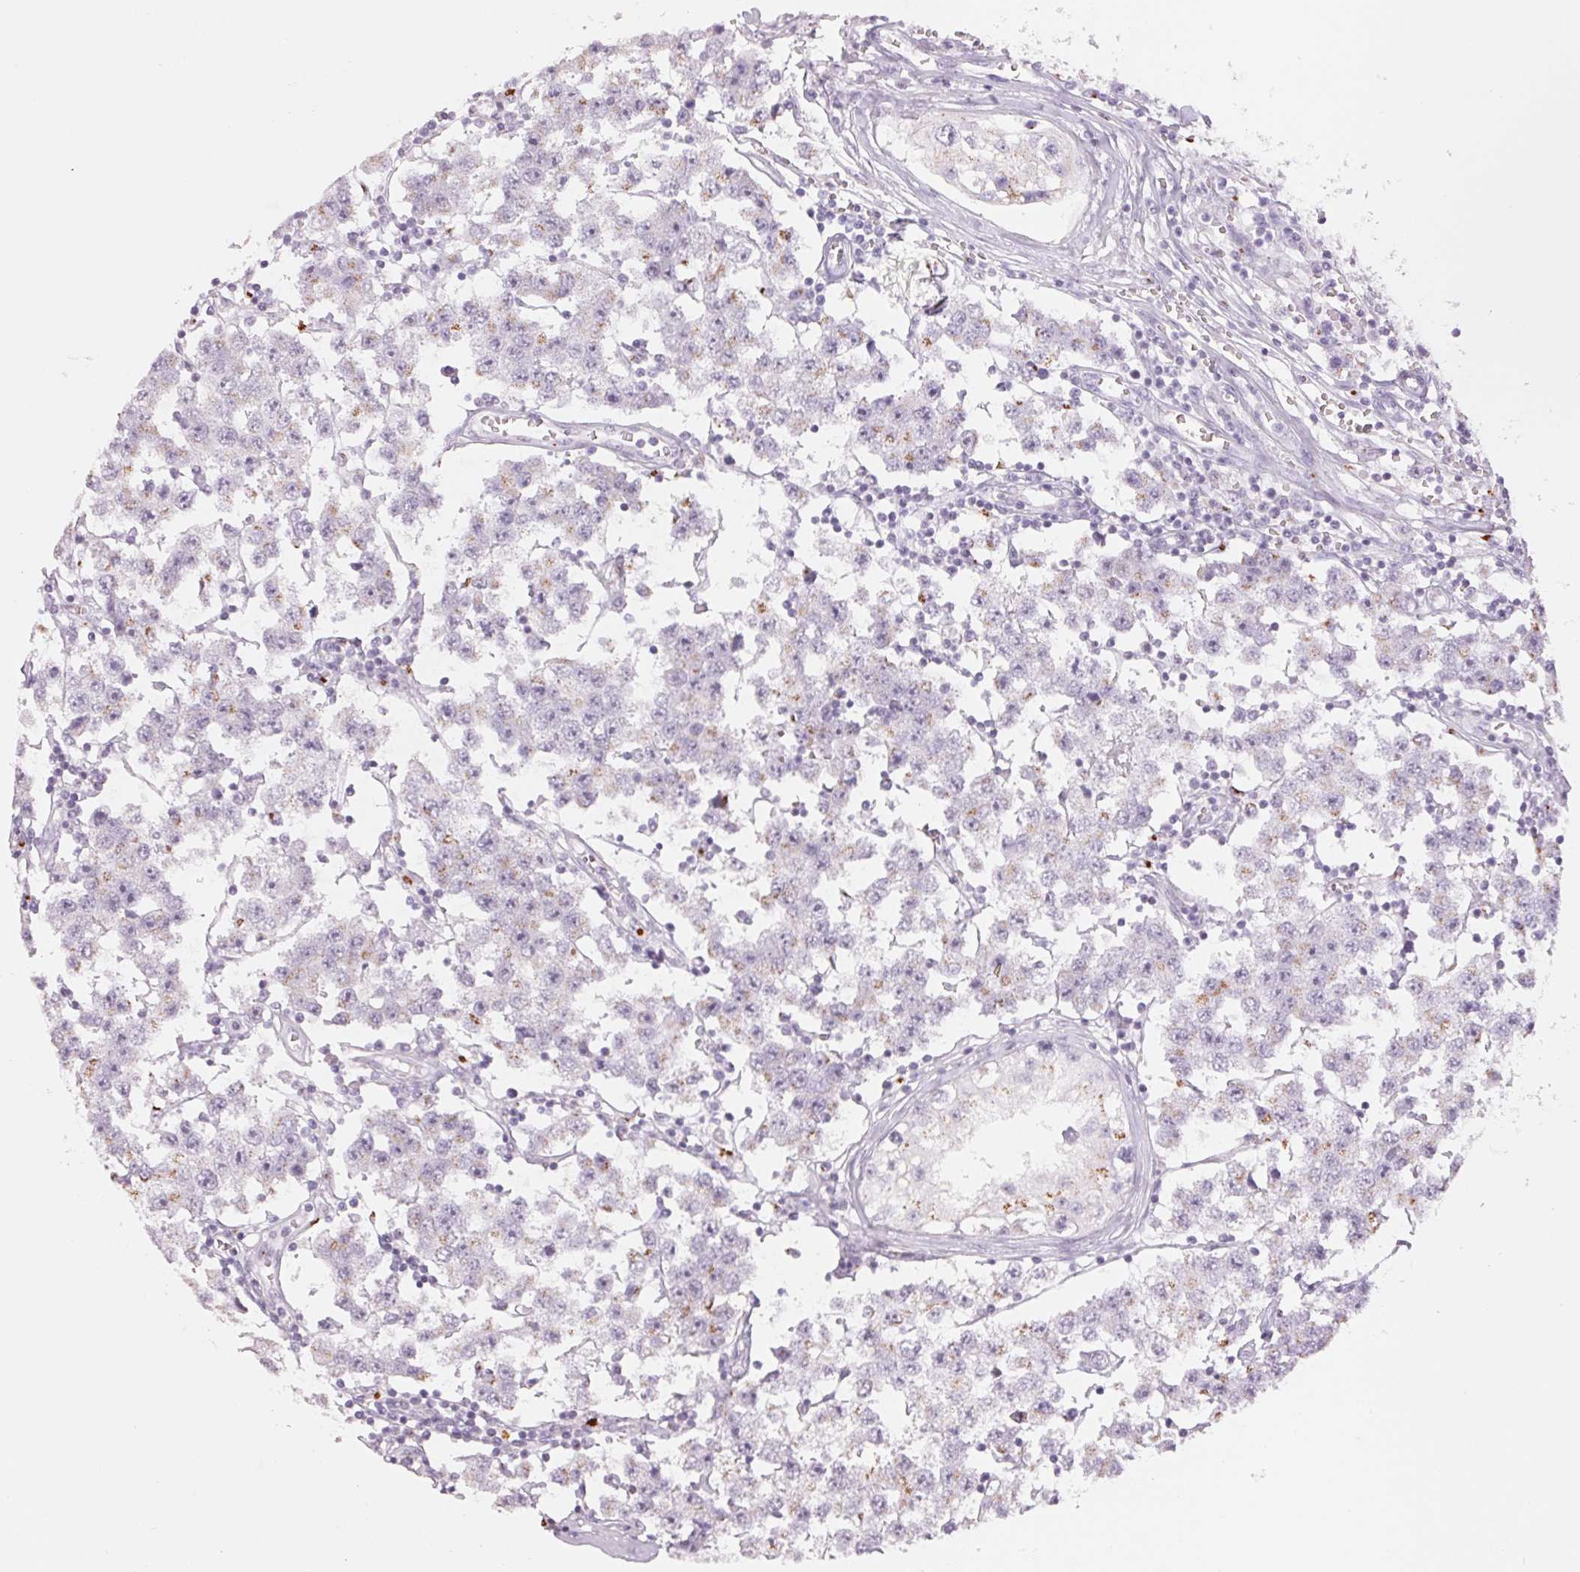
{"staining": {"intensity": "weak", "quantity": "25%-75%", "location": "cytoplasmic/membranous"}, "tissue": "testis cancer", "cell_type": "Tumor cells", "image_type": "cancer", "snomed": [{"axis": "morphology", "description": "Seminoma, NOS"}, {"axis": "topography", "description": "Testis"}], "caption": "High-magnification brightfield microscopy of testis seminoma stained with DAB (brown) and counterstained with hematoxylin (blue). tumor cells exhibit weak cytoplasmic/membranous positivity is seen in about25%-75% of cells.", "gene": "GALNT7", "patient": {"sex": "male", "age": 34}}